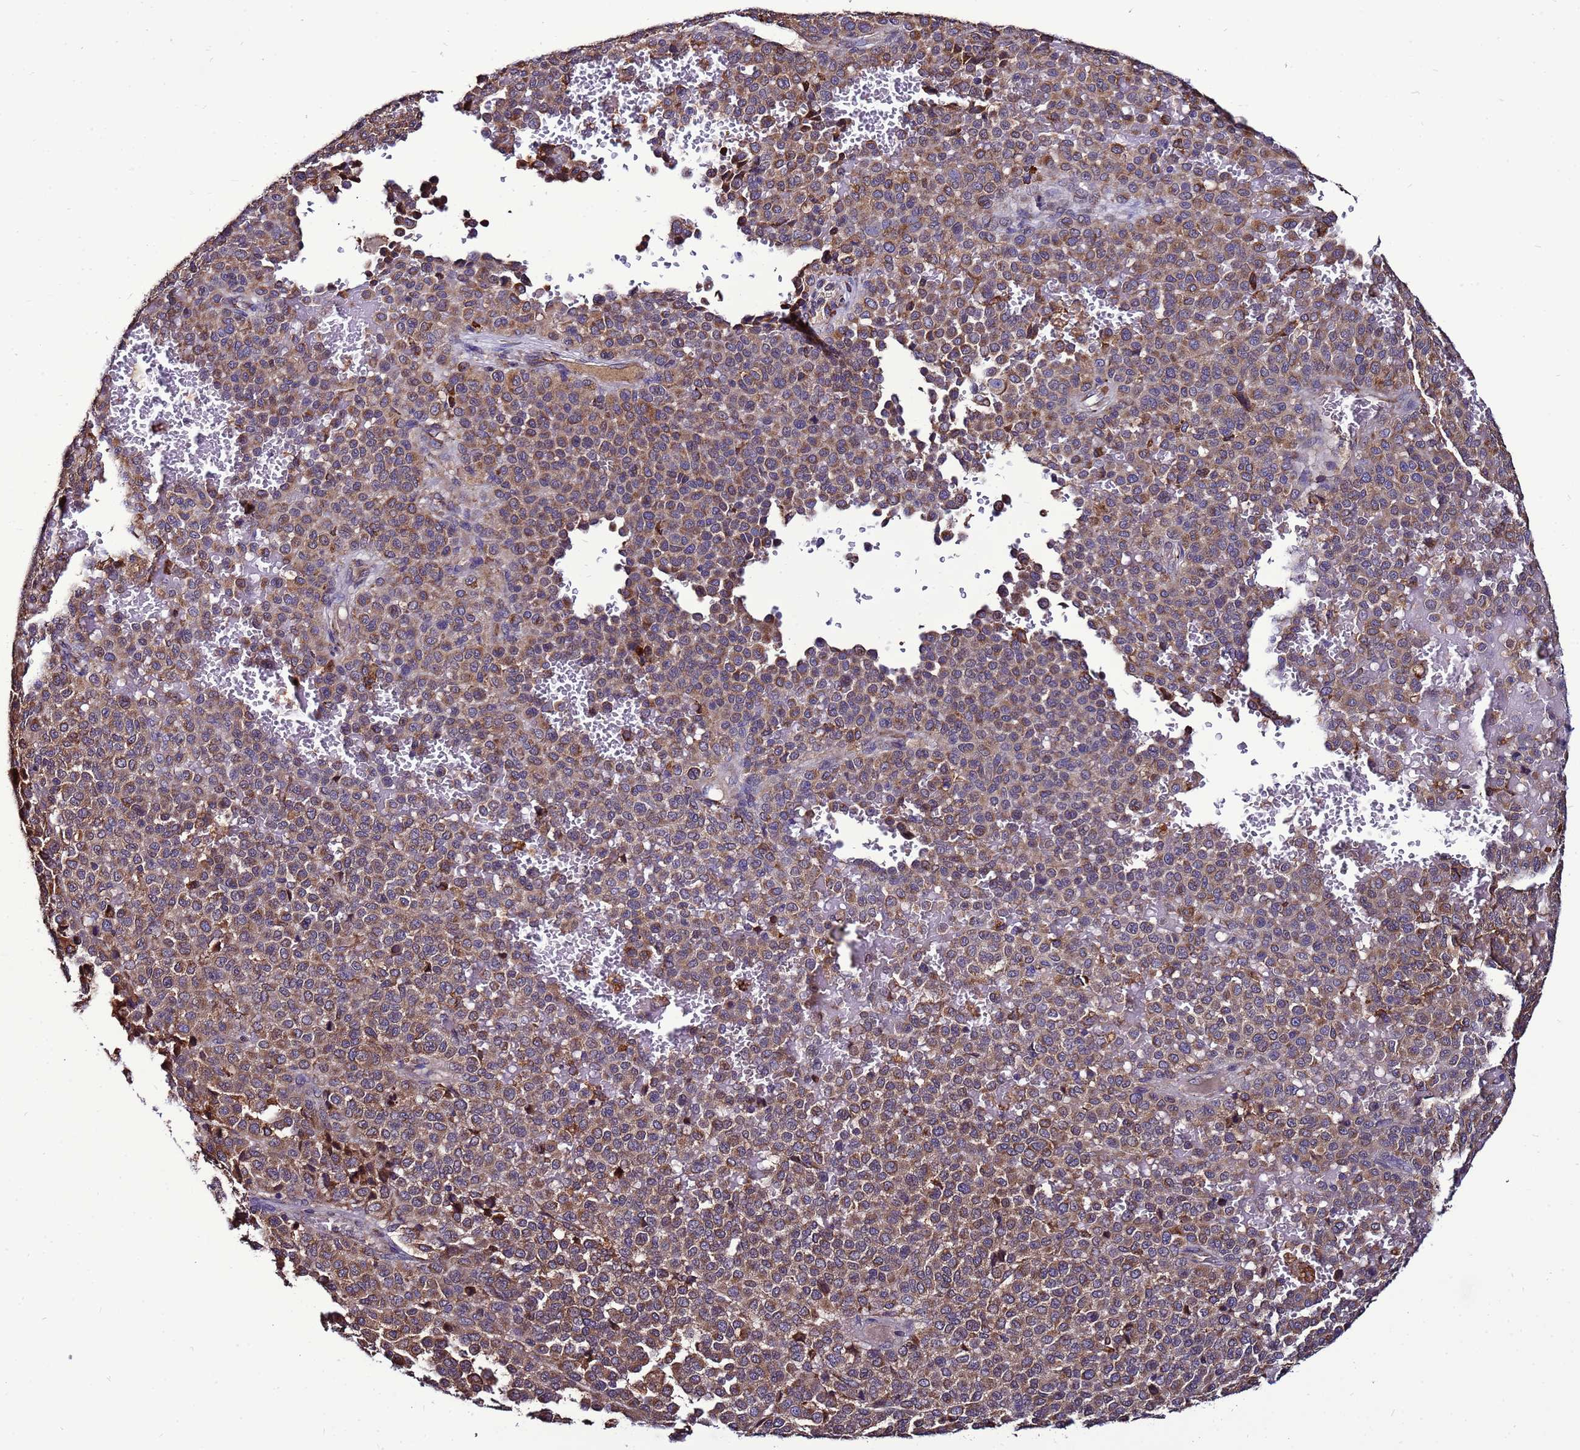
{"staining": {"intensity": "moderate", "quantity": ">75%", "location": "cytoplasmic/membranous"}, "tissue": "melanoma", "cell_type": "Tumor cells", "image_type": "cancer", "snomed": [{"axis": "morphology", "description": "Malignant melanoma, Metastatic site"}, {"axis": "topography", "description": "Pancreas"}], "caption": "High-magnification brightfield microscopy of malignant melanoma (metastatic site) stained with DAB (brown) and counterstained with hematoxylin (blue). tumor cells exhibit moderate cytoplasmic/membranous staining is appreciated in approximately>75% of cells.", "gene": "ANTKMT", "patient": {"sex": "female", "age": 30}}